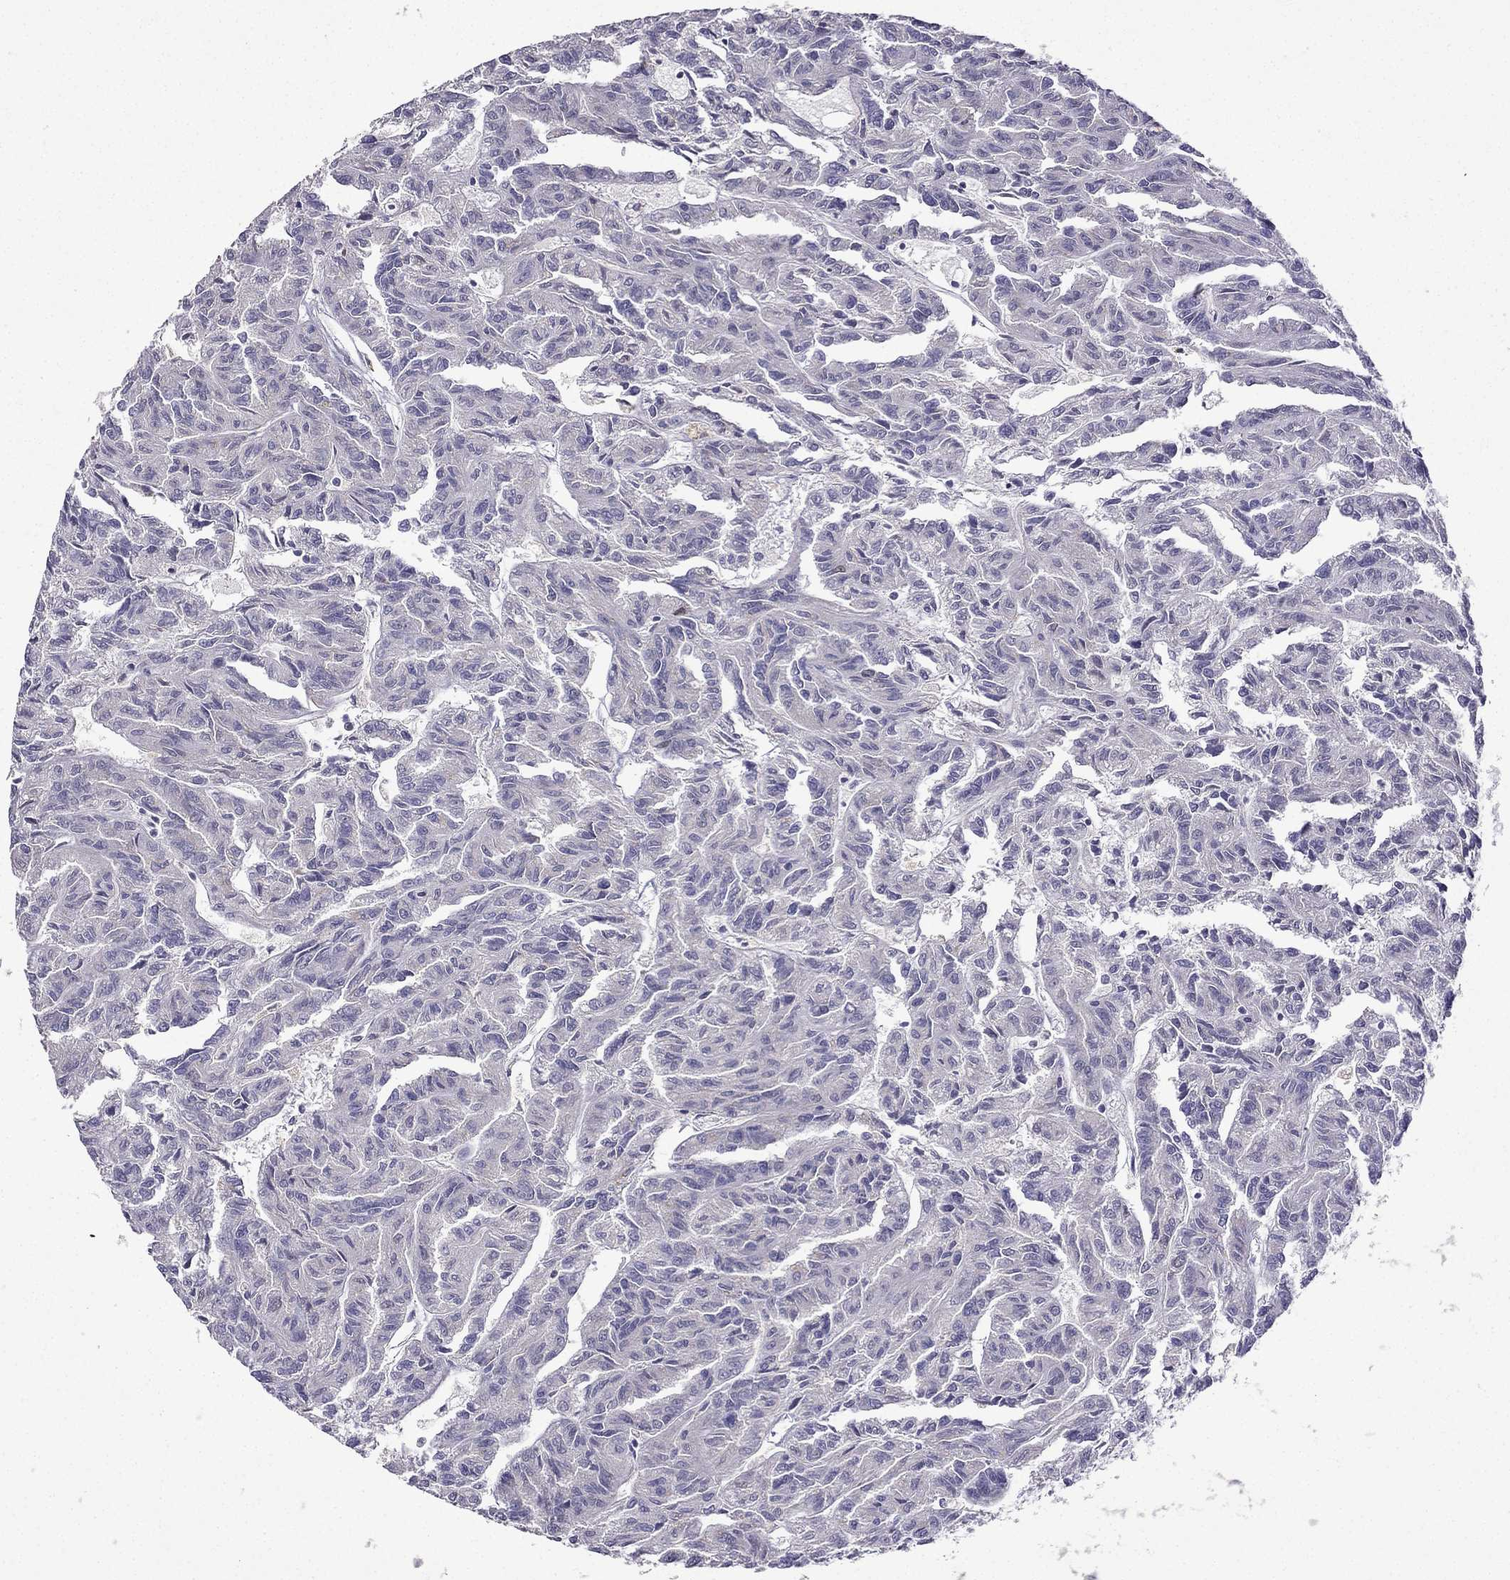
{"staining": {"intensity": "negative", "quantity": "none", "location": "none"}, "tissue": "renal cancer", "cell_type": "Tumor cells", "image_type": "cancer", "snomed": [{"axis": "morphology", "description": "Adenocarcinoma, NOS"}, {"axis": "topography", "description": "Kidney"}], "caption": "This is an immunohistochemistry (IHC) micrograph of renal cancer (adenocarcinoma). There is no expression in tumor cells.", "gene": "UHRF1", "patient": {"sex": "male", "age": 79}}